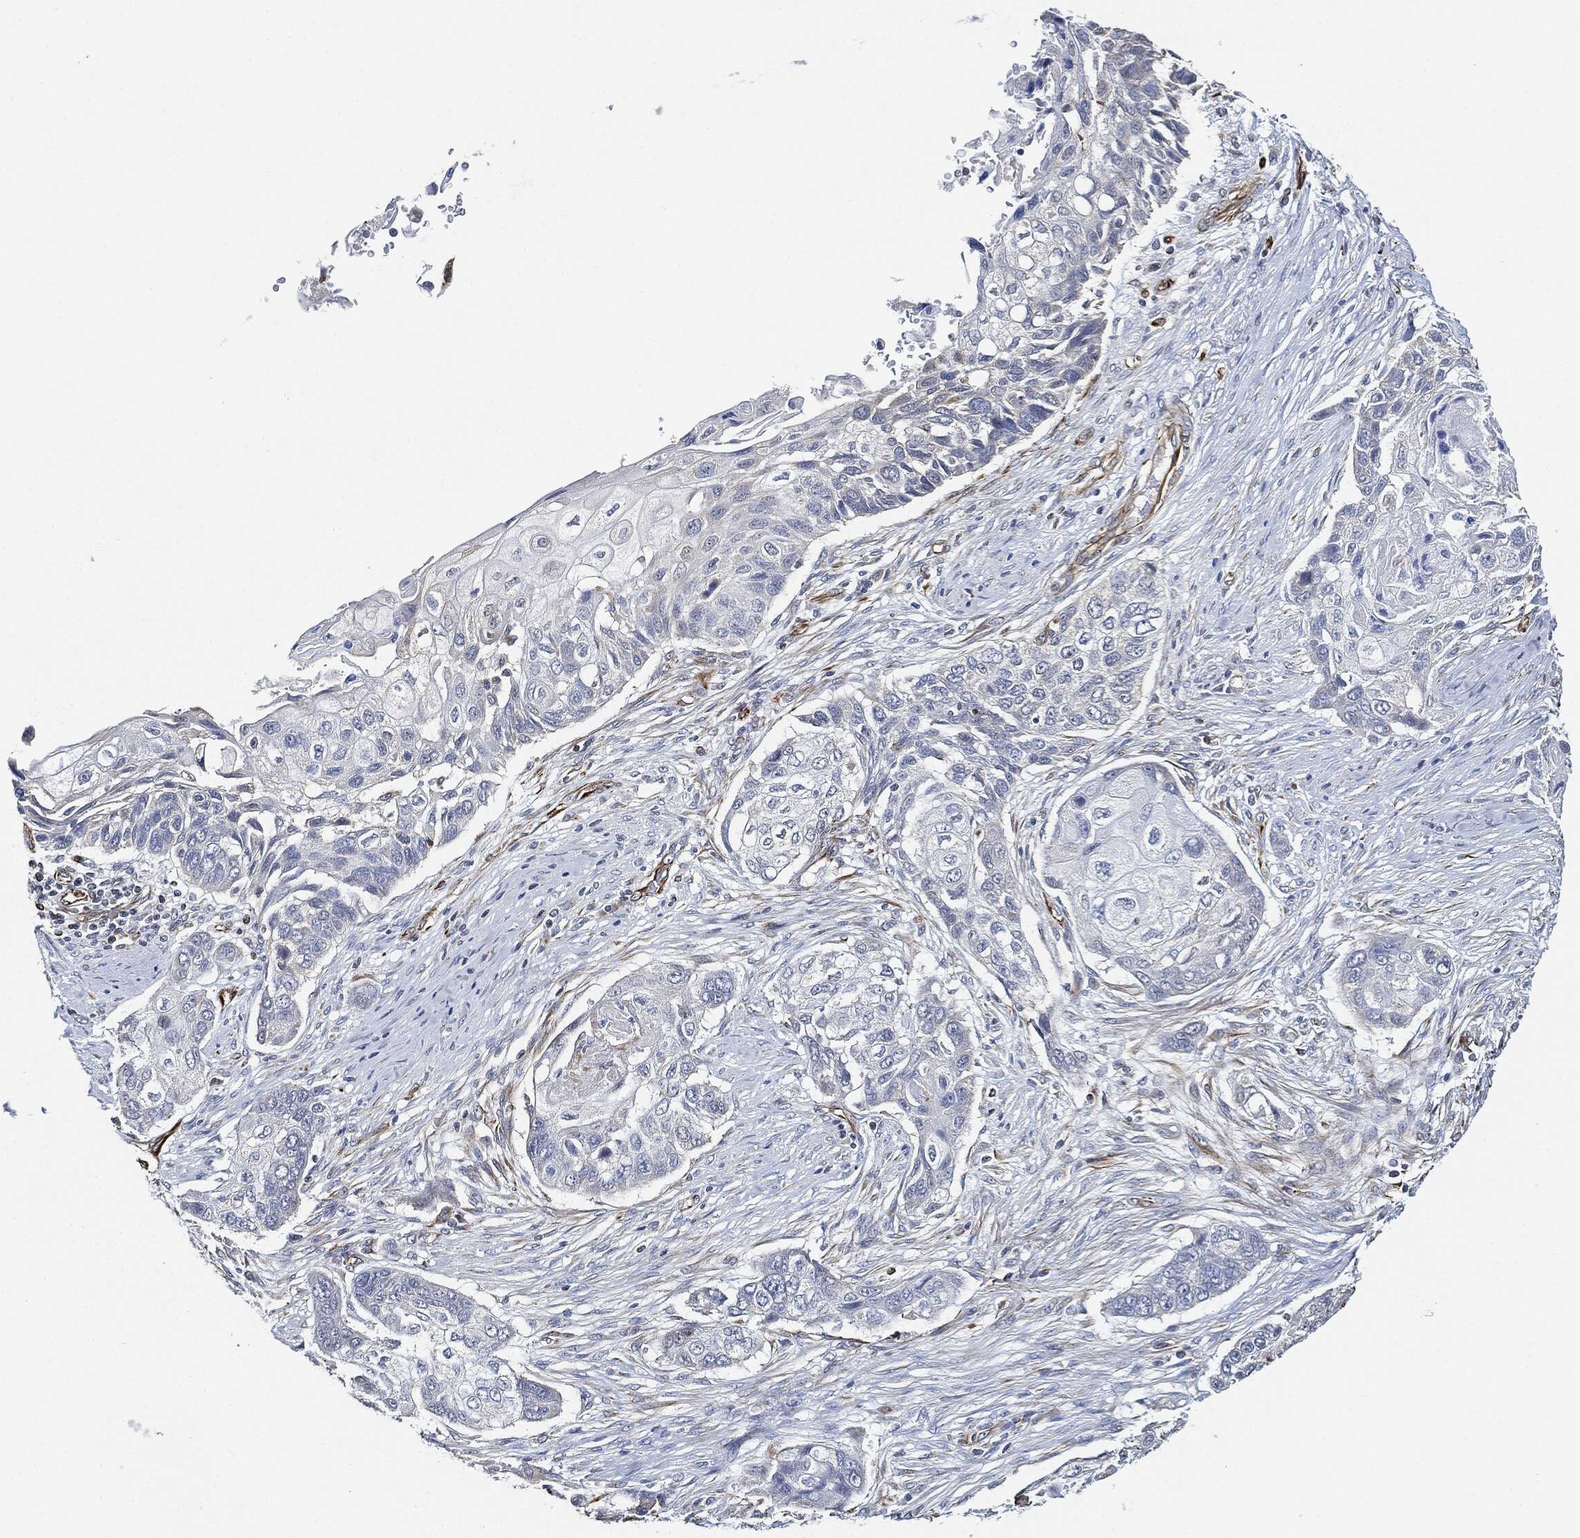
{"staining": {"intensity": "negative", "quantity": "none", "location": "none"}, "tissue": "lung cancer", "cell_type": "Tumor cells", "image_type": "cancer", "snomed": [{"axis": "morphology", "description": "Normal tissue, NOS"}, {"axis": "morphology", "description": "Squamous cell carcinoma, NOS"}, {"axis": "topography", "description": "Bronchus"}, {"axis": "topography", "description": "Lung"}], "caption": "An IHC photomicrograph of lung cancer (squamous cell carcinoma) is shown. There is no staining in tumor cells of lung cancer (squamous cell carcinoma). The staining was performed using DAB (3,3'-diaminobenzidine) to visualize the protein expression in brown, while the nuclei were stained in blue with hematoxylin (Magnification: 20x).", "gene": "THSD1", "patient": {"sex": "male", "age": 69}}